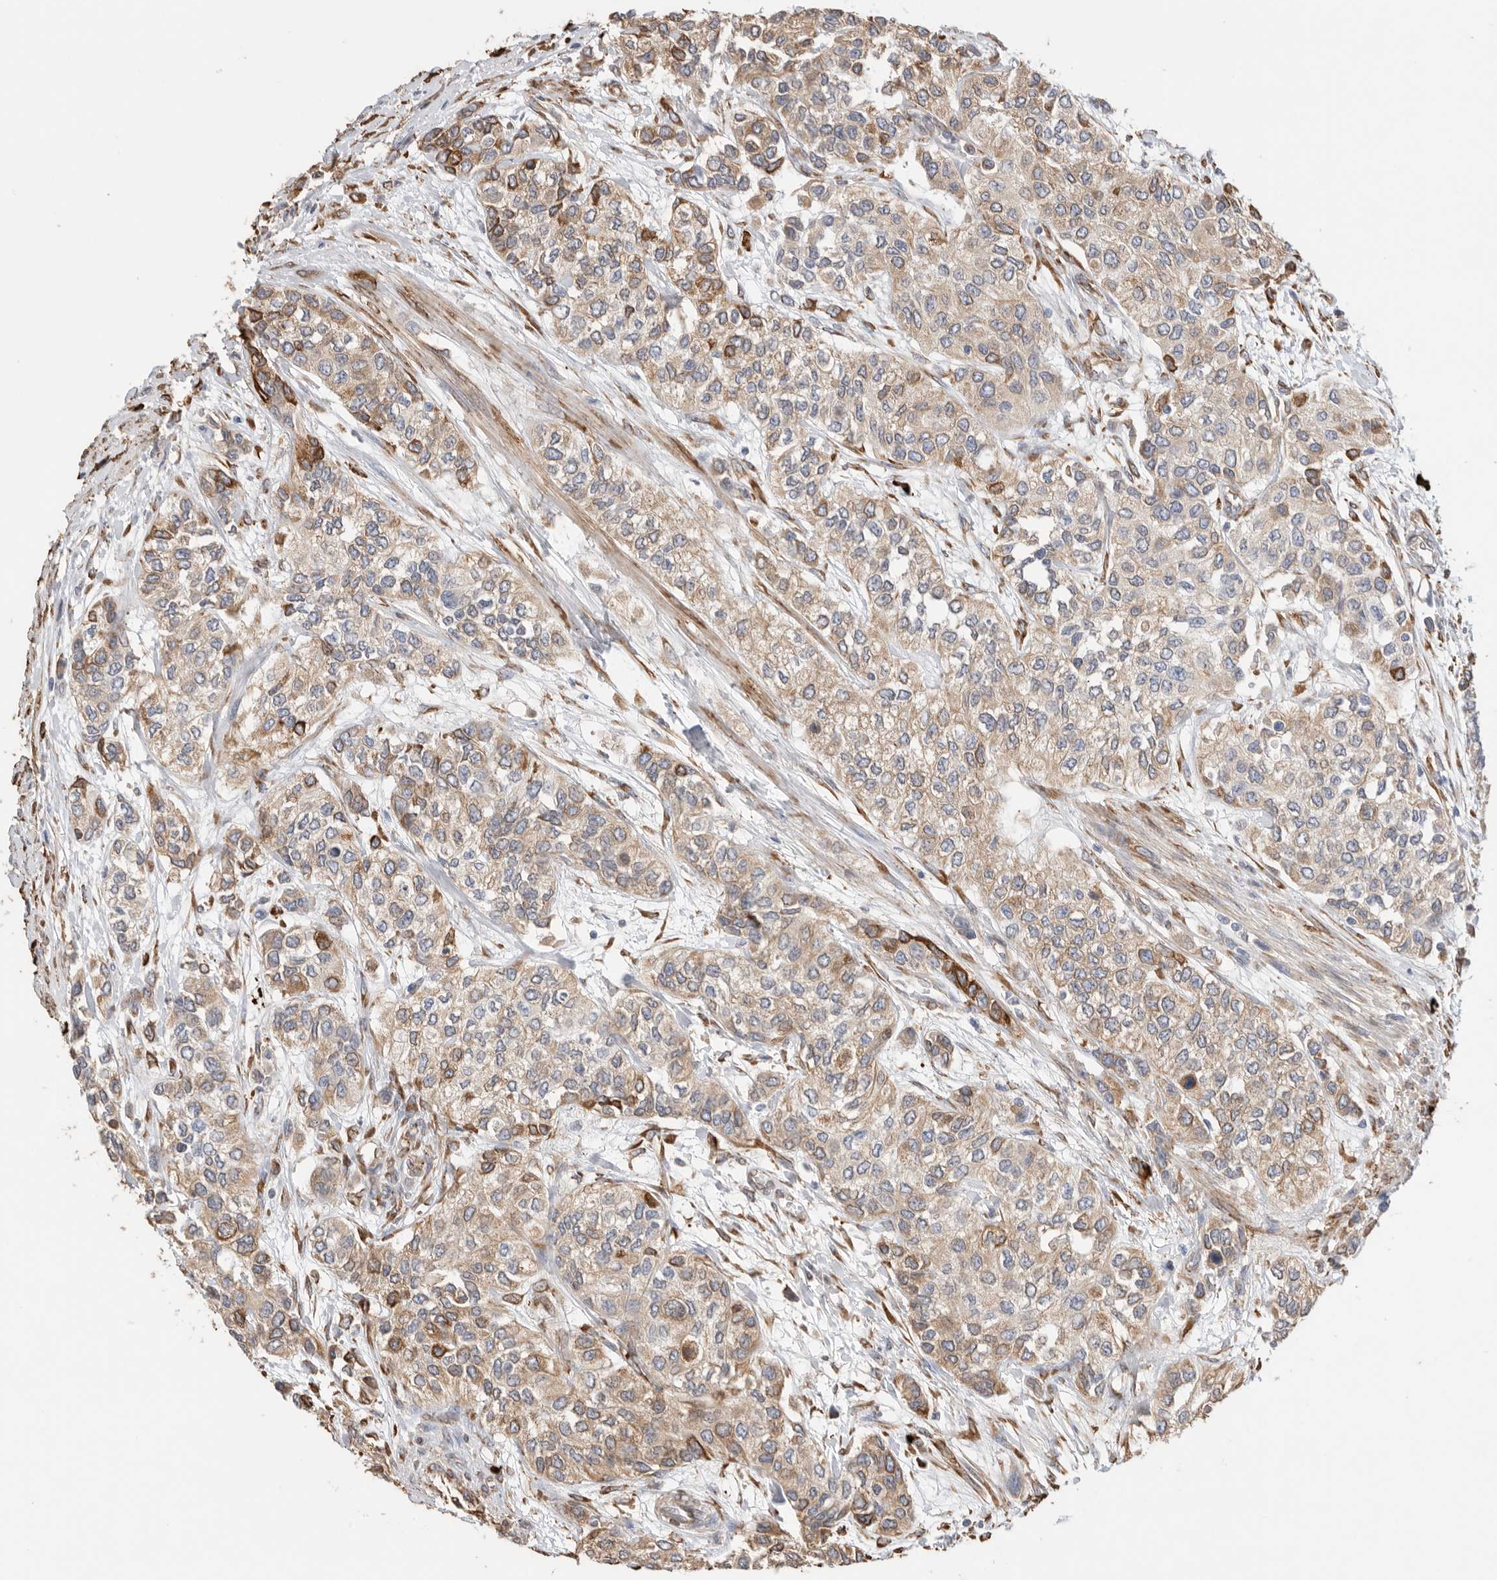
{"staining": {"intensity": "moderate", "quantity": "25%-75%", "location": "cytoplasmic/membranous"}, "tissue": "urothelial cancer", "cell_type": "Tumor cells", "image_type": "cancer", "snomed": [{"axis": "morphology", "description": "Urothelial carcinoma, High grade"}, {"axis": "topography", "description": "Urinary bladder"}], "caption": "Protein staining of urothelial cancer tissue demonstrates moderate cytoplasmic/membranous positivity in approximately 25%-75% of tumor cells.", "gene": "BLOC1S5", "patient": {"sex": "female", "age": 56}}